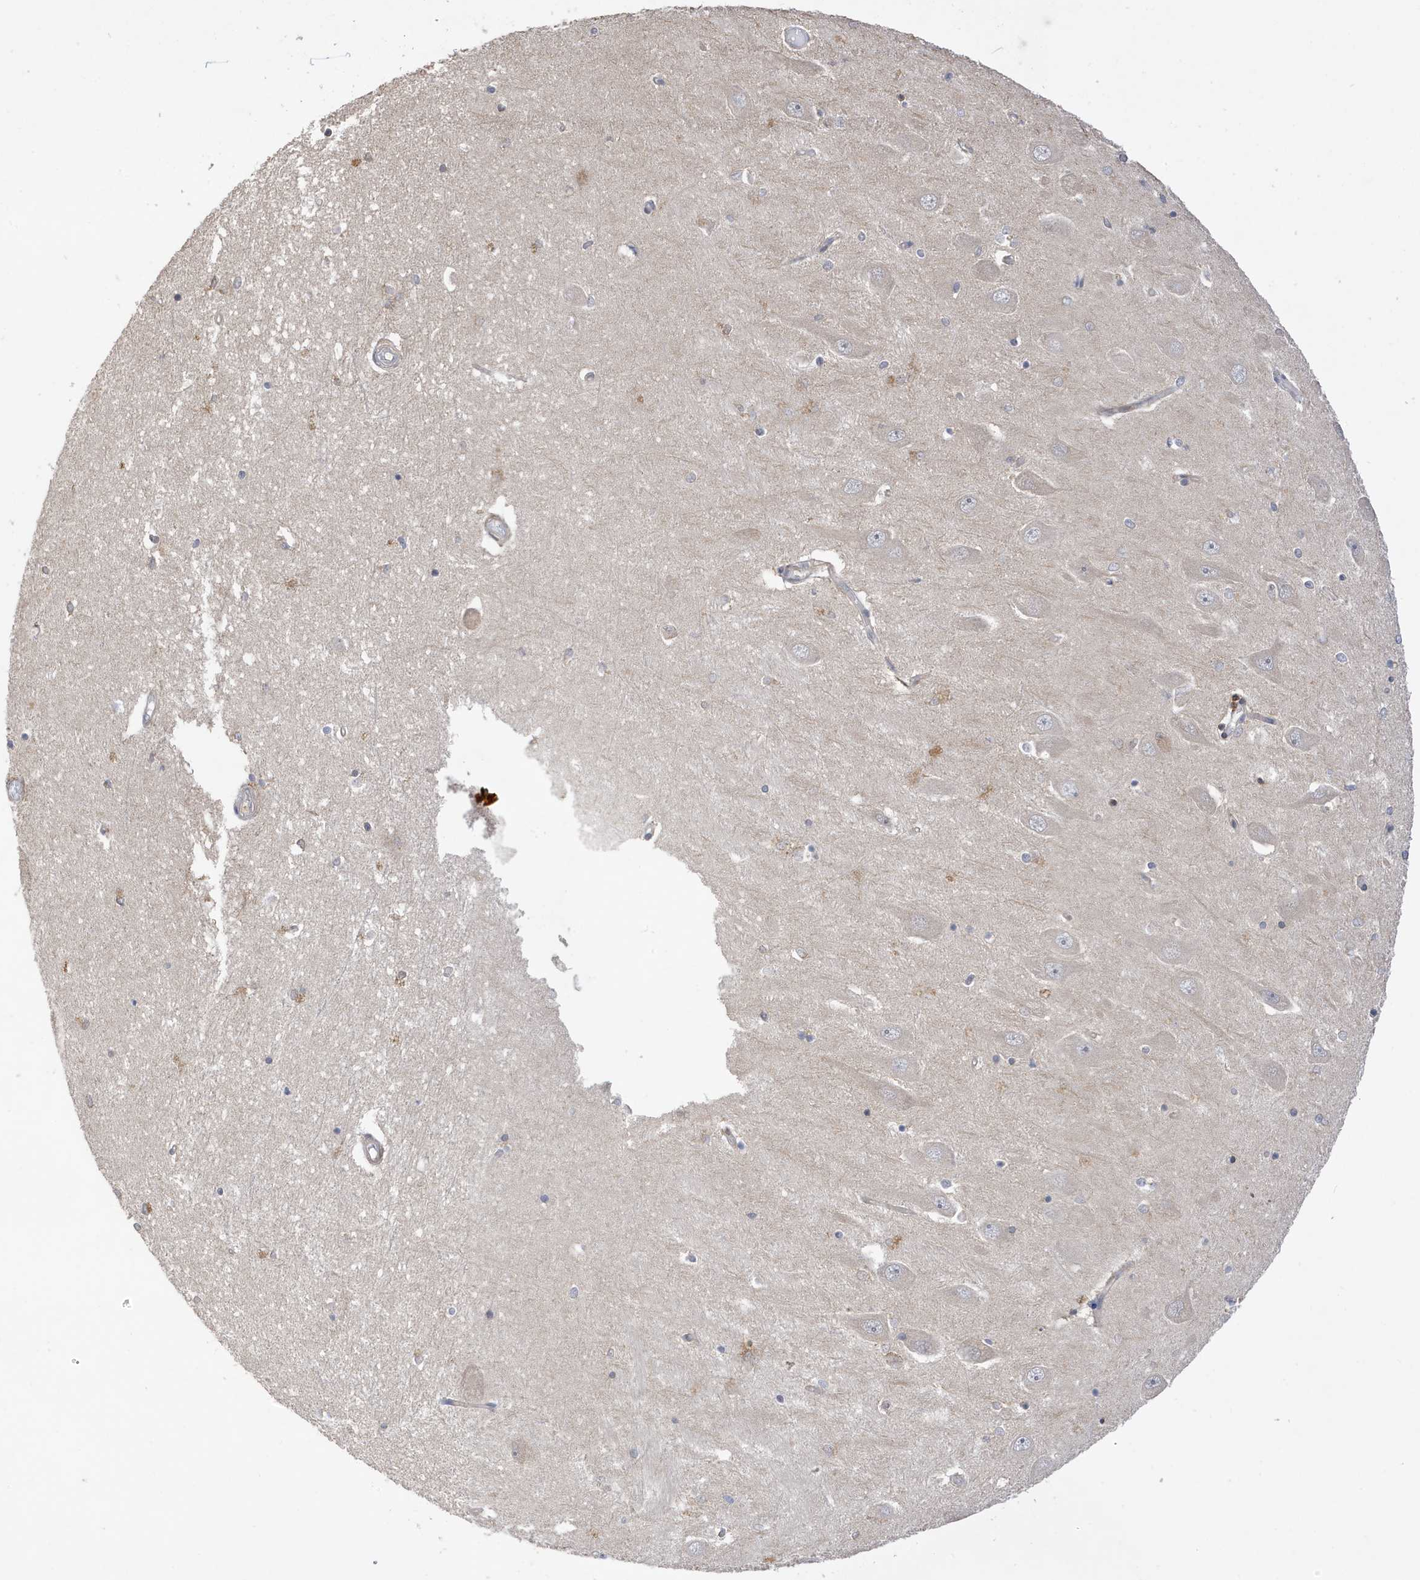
{"staining": {"intensity": "moderate", "quantity": "<25%", "location": "cytoplasmic/membranous,nuclear"}, "tissue": "hippocampus", "cell_type": "Glial cells", "image_type": "normal", "snomed": [{"axis": "morphology", "description": "Normal tissue, NOS"}, {"axis": "topography", "description": "Hippocampus"}], "caption": "Moderate cytoplasmic/membranous,nuclear staining for a protein is identified in about <25% of glial cells of unremarkable hippocampus using immunohistochemistry.", "gene": "TAB3", "patient": {"sex": "male", "age": 45}}